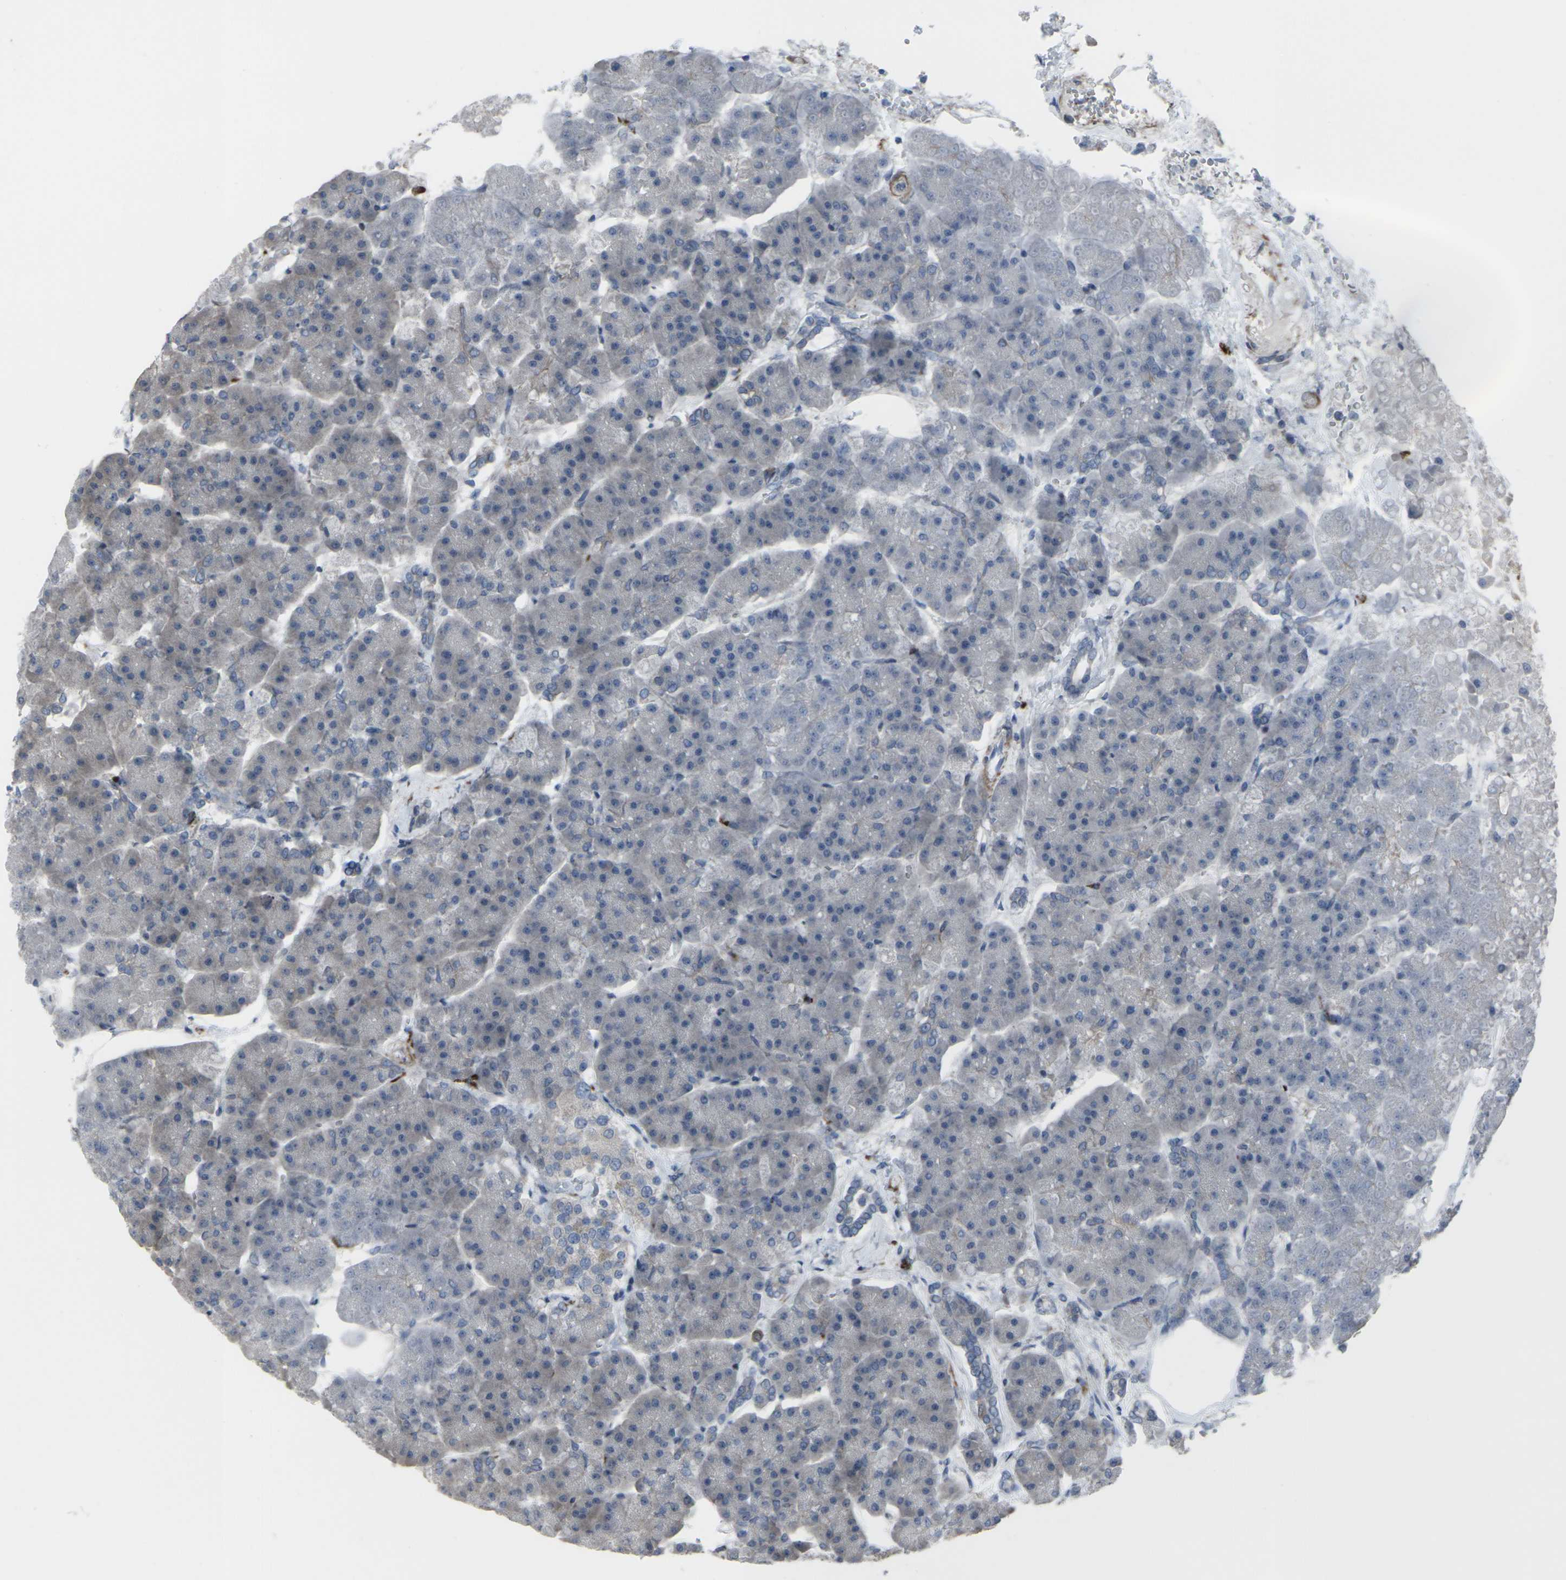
{"staining": {"intensity": "negative", "quantity": "none", "location": "none"}, "tissue": "pancreas", "cell_type": "Exocrine glandular cells", "image_type": "normal", "snomed": [{"axis": "morphology", "description": "Normal tissue, NOS"}, {"axis": "topography", "description": "Pancreas"}], "caption": "A photomicrograph of pancreas stained for a protein reveals no brown staining in exocrine glandular cells. (DAB immunohistochemistry (IHC) visualized using brightfield microscopy, high magnification).", "gene": "CCR10", "patient": {"sex": "female", "age": 70}}